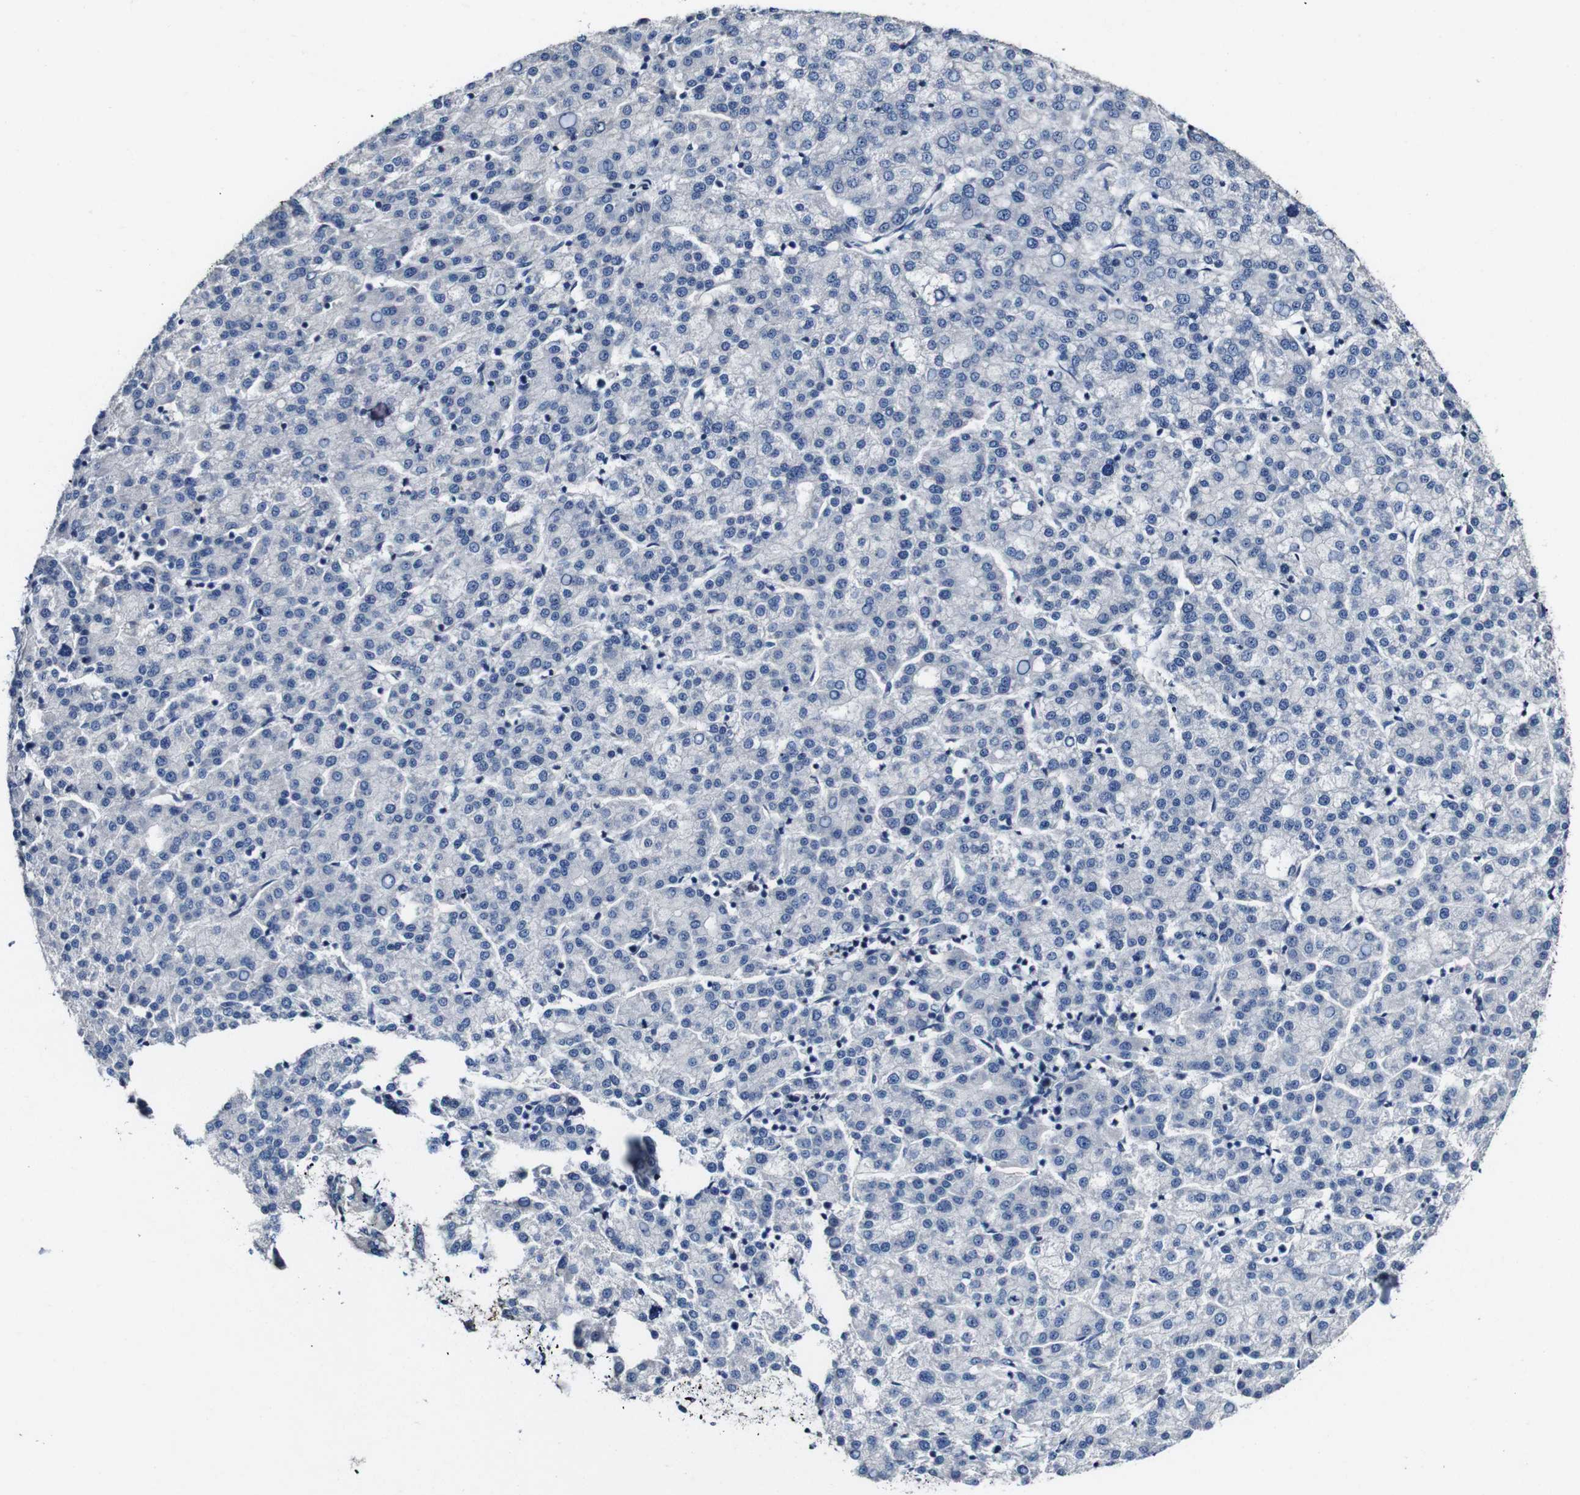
{"staining": {"intensity": "negative", "quantity": "none", "location": "none"}, "tissue": "liver cancer", "cell_type": "Tumor cells", "image_type": "cancer", "snomed": [{"axis": "morphology", "description": "Carcinoma, Hepatocellular, NOS"}, {"axis": "topography", "description": "Liver"}], "caption": "This is an immunohistochemistry micrograph of human liver hepatocellular carcinoma. There is no positivity in tumor cells.", "gene": "GRAMD1A", "patient": {"sex": "female", "age": 58}}